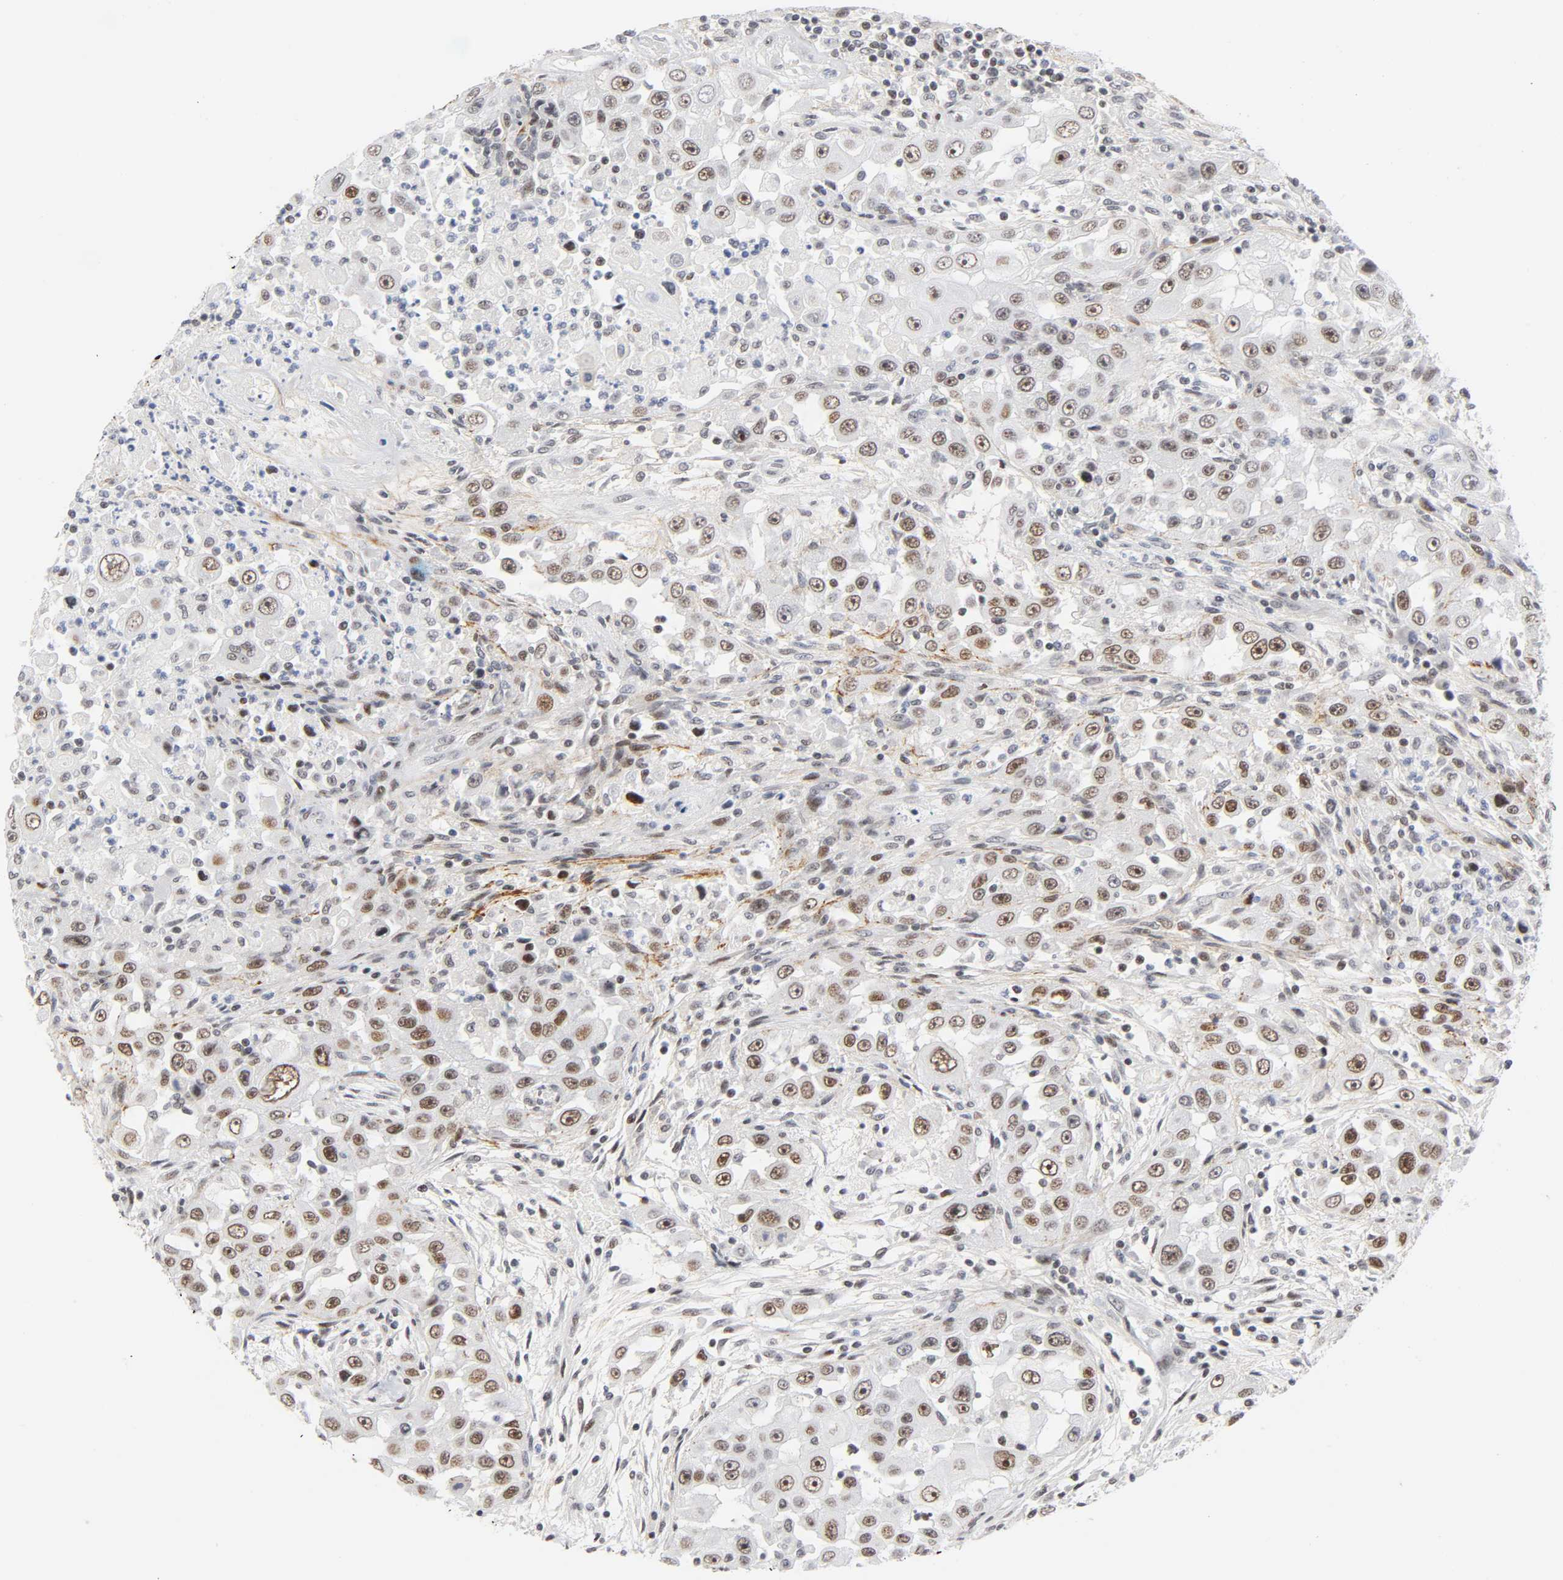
{"staining": {"intensity": "weak", "quantity": "25%-75%", "location": "nuclear"}, "tissue": "head and neck cancer", "cell_type": "Tumor cells", "image_type": "cancer", "snomed": [{"axis": "morphology", "description": "Carcinoma, NOS"}, {"axis": "topography", "description": "Head-Neck"}], "caption": "Head and neck carcinoma stained for a protein reveals weak nuclear positivity in tumor cells.", "gene": "DIDO1", "patient": {"sex": "male", "age": 87}}